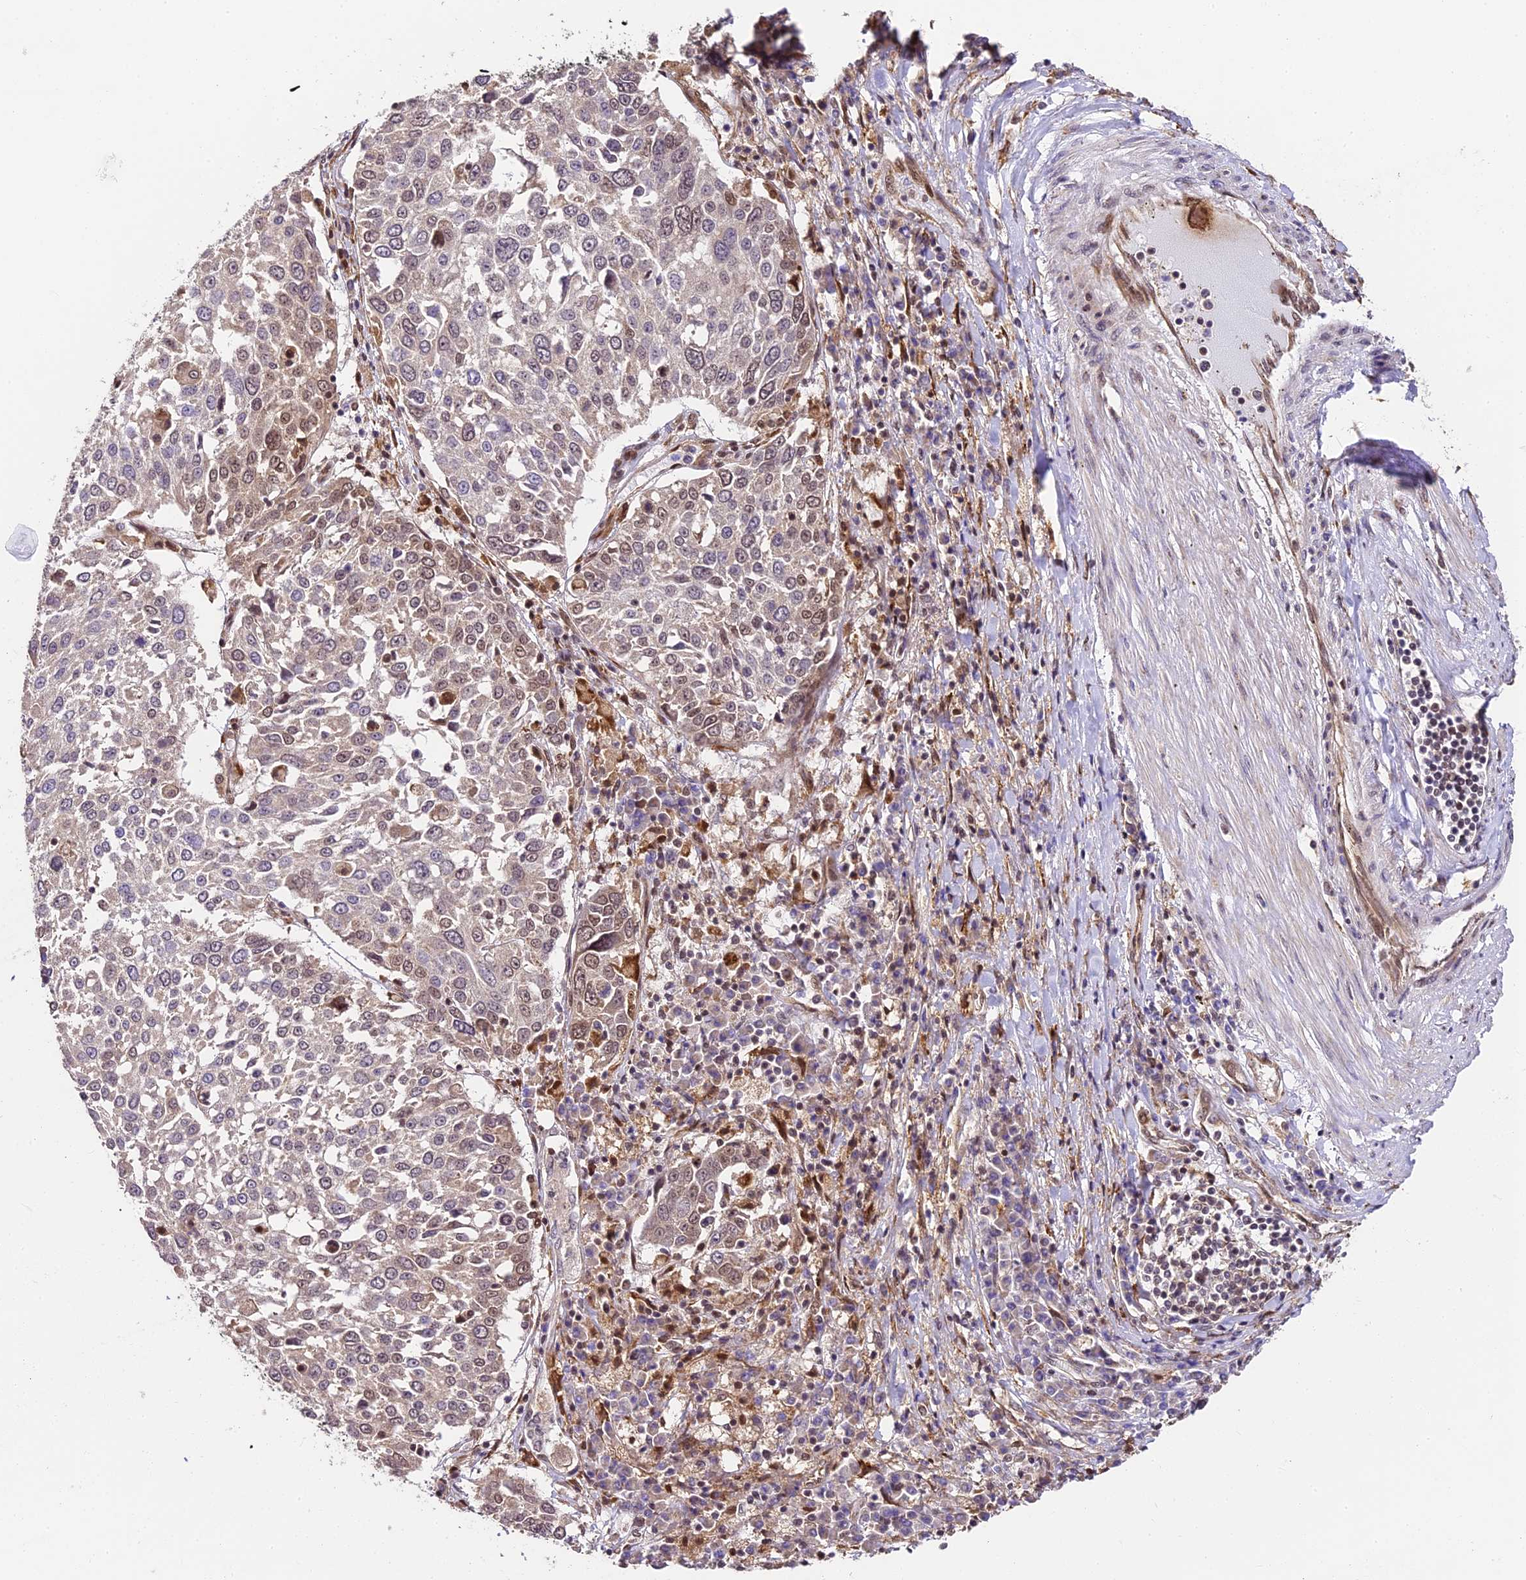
{"staining": {"intensity": "weak", "quantity": "<25%", "location": "nuclear"}, "tissue": "lung cancer", "cell_type": "Tumor cells", "image_type": "cancer", "snomed": [{"axis": "morphology", "description": "Squamous cell carcinoma, NOS"}, {"axis": "topography", "description": "Lung"}], "caption": "High magnification brightfield microscopy of lung cancer (squamous cell carcinoma) stained with DAB (brown) and counterstained with hematoxylin (blue): tumor cells show no significant positivity.", "gene": "TRIM22", "patient": {"sex": "male", "age": 65}}